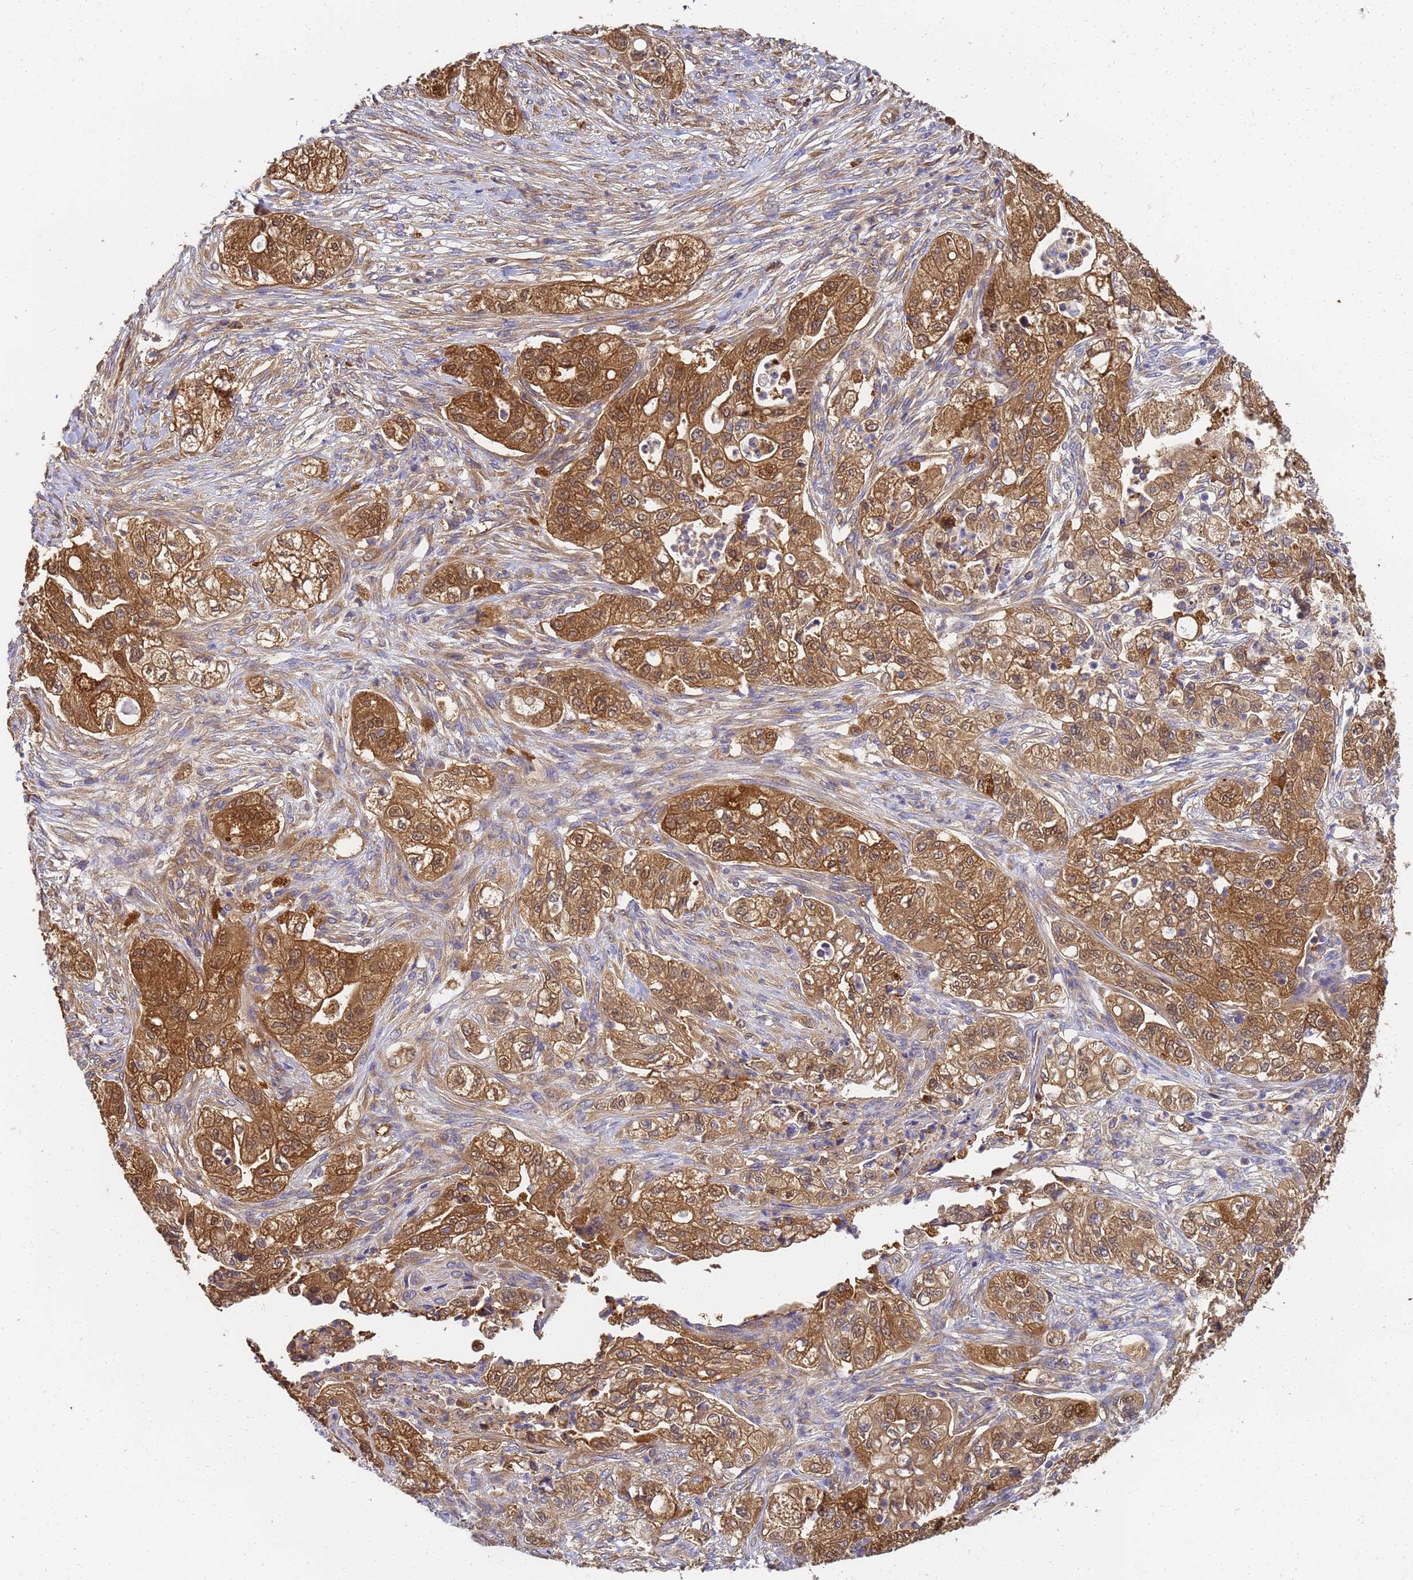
{"staining": {"intensity": "moderate", "quantity": ">75%", "location": "cytoplasmic/membranous,nuclear"}, "tissue": "pancreatic cancer", "cell_type": "Tumor cells", "image_type": "cancer", "snomed": [{"axis": "morphology", "description": "Adenocarcinoma, NOS"}, {"axis": "topography", "description": "Pancreas"}], "caption": "Pancreatic cancer (adenocarcinoma) stained with a protein marker demonstrates moderate staining in tumor cells.", "gene": "NME1-NME2", "patient": {"sex": "female", "age": 78}}